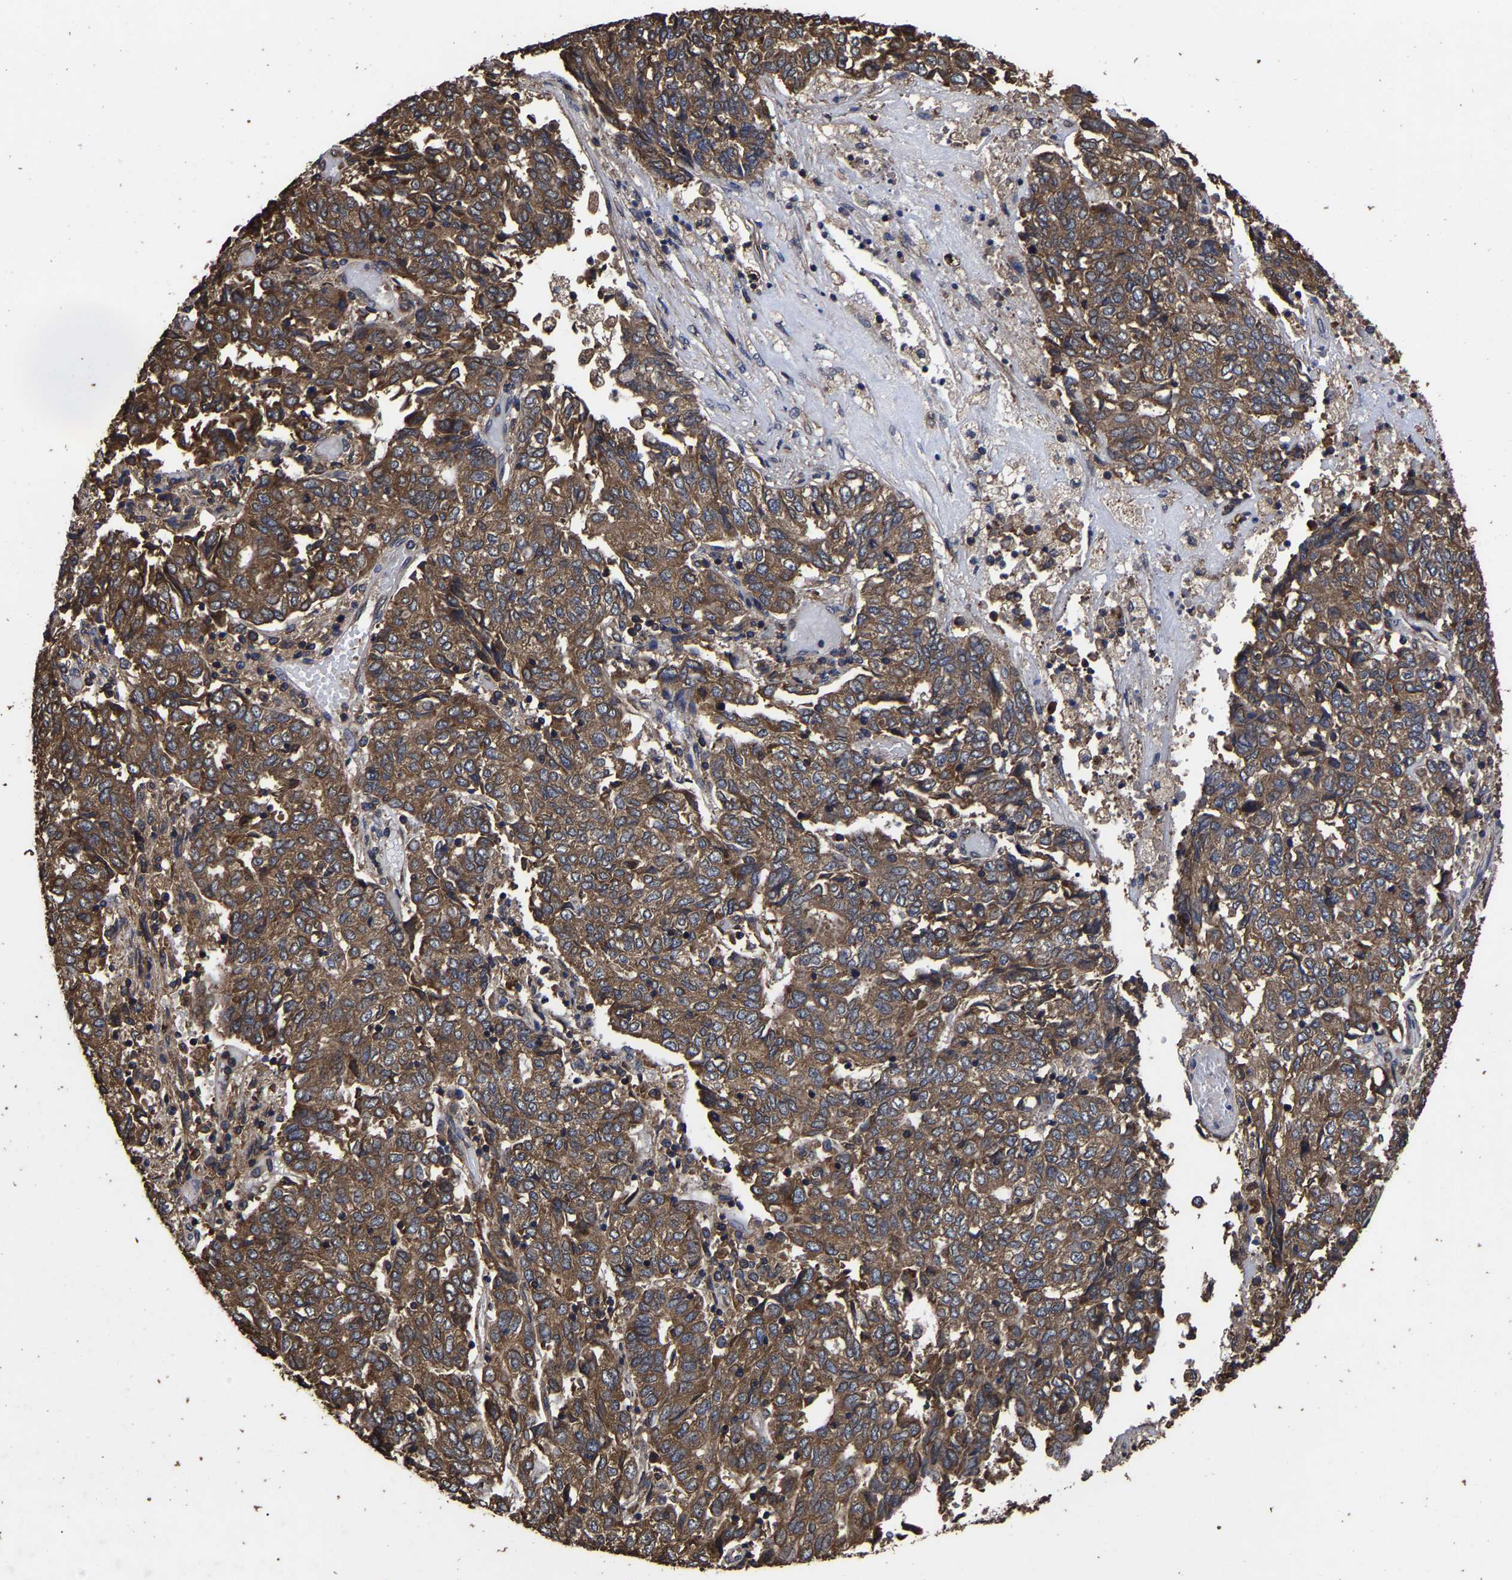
{"staining": {"intensity": "moderate", "quantity": ">75%", "location": "cytoplasmic/membranous"}, "tissue": "endometrial cancer", "cell_type": "Tumor cells", "image_type": "cancer", "snomed": [{"axis": "morphology", "description": "Adenocarcinoma, NOS"}, {"axis": "topography", "description": "Endometrium"}], "caption": "Endometrial cancer stained for a protein (brown) exhibits moderate cytoplasmic/membranous positive expression in about >75% of tumor cells.", "gene": "ITCH", "patient": {"sex": "female", "age": 80}}